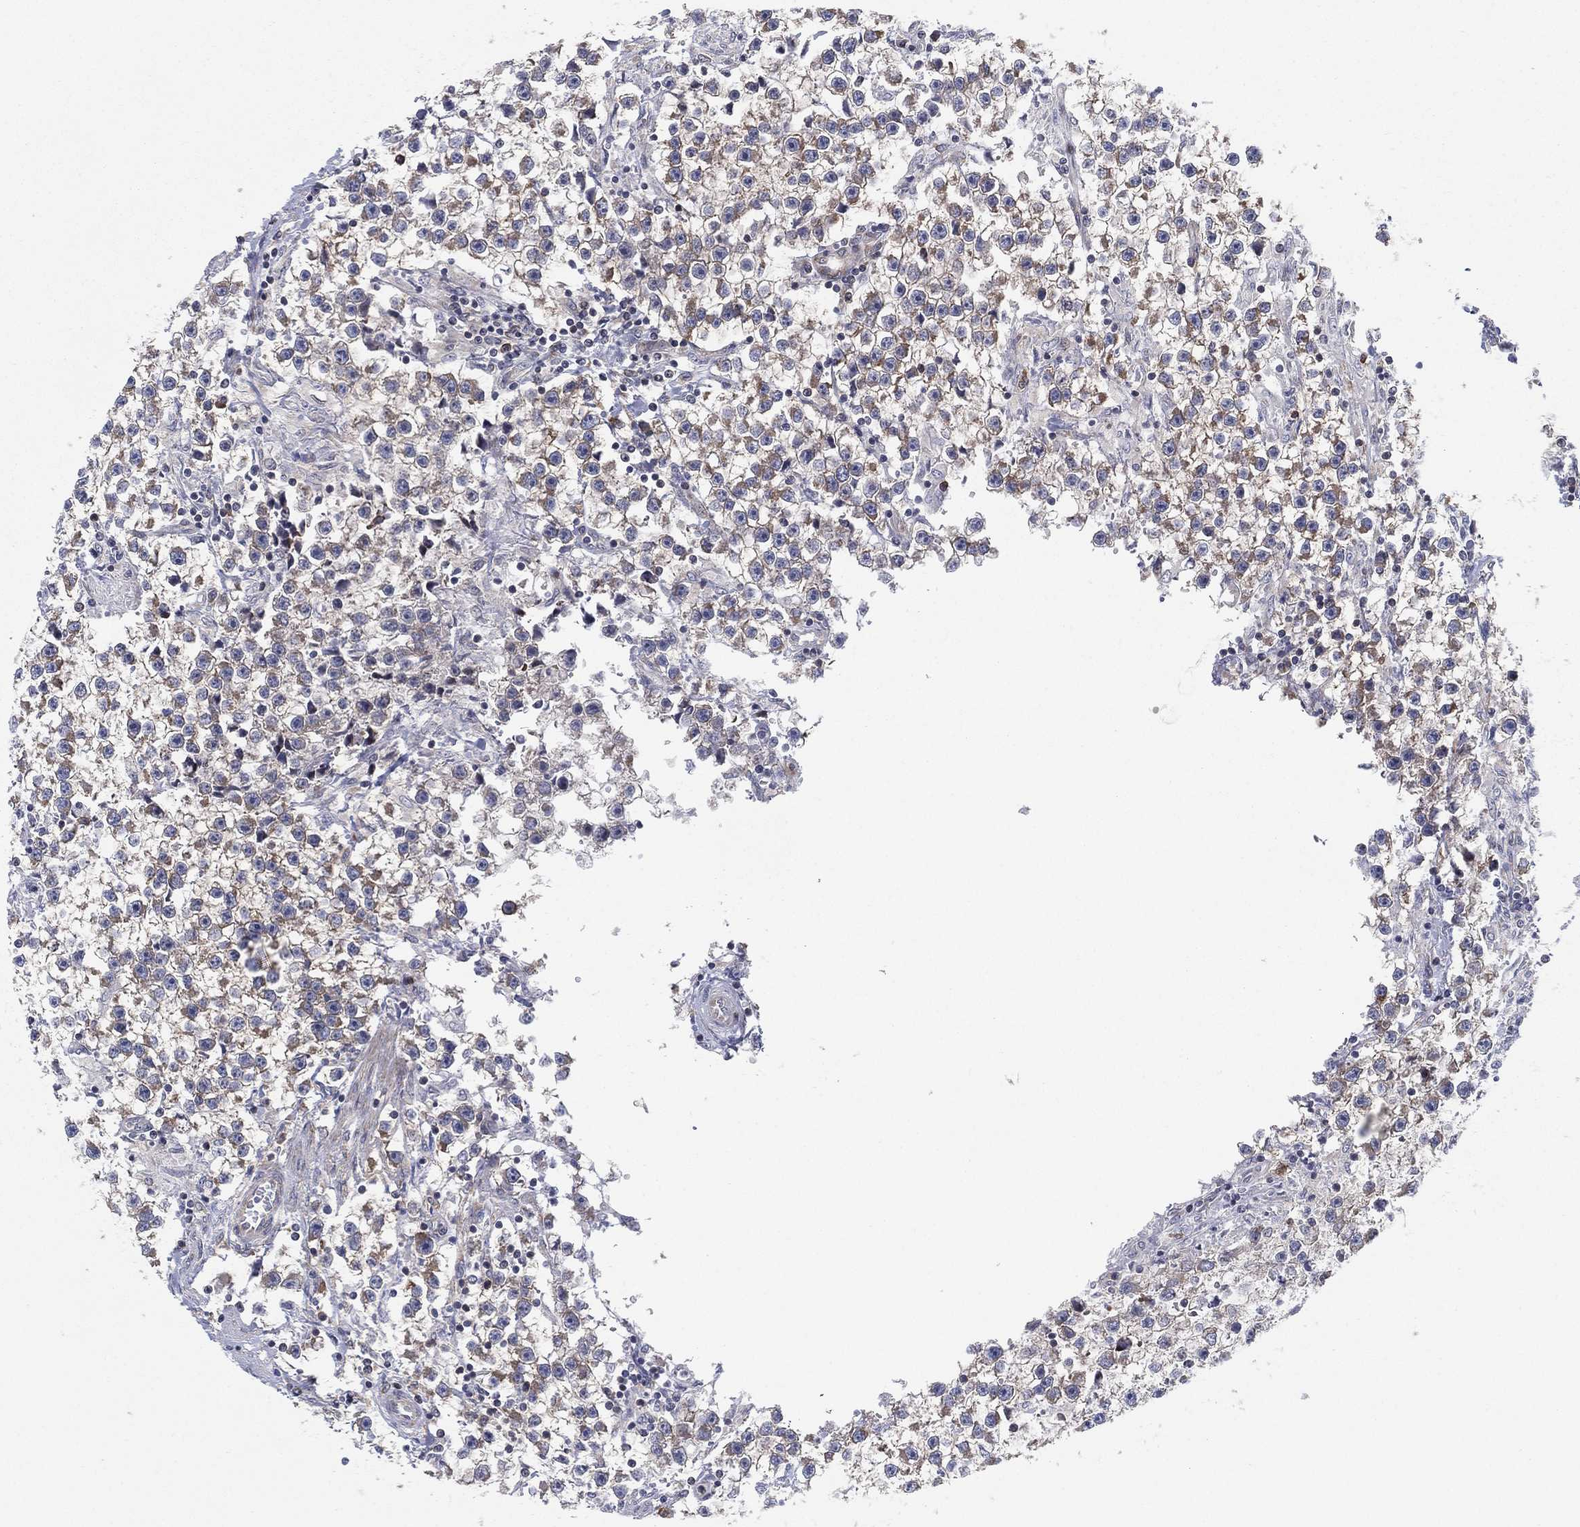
{"staining": {"intensity": "moderate", "quantity": "25%-75%", "location": "cytoplasmic/membranous"}, "tissue": "testis cancer", "cell_type": "Tumor cells", "image_type": "cancer", "snomed": [{"axis": "morphology", "description": "Seminoma, NOS"}, {"axis": "topography", "description": "Testis"}], "caption": "Seminoma (testis) was stained to show a protein in brown. There is medium levels of moderate cytoplasmic/membranous positivity in approximately 25%-75% of tumor cells.", "gene": "TMTC4", "patient": {"sex": "male", "age": 59}}